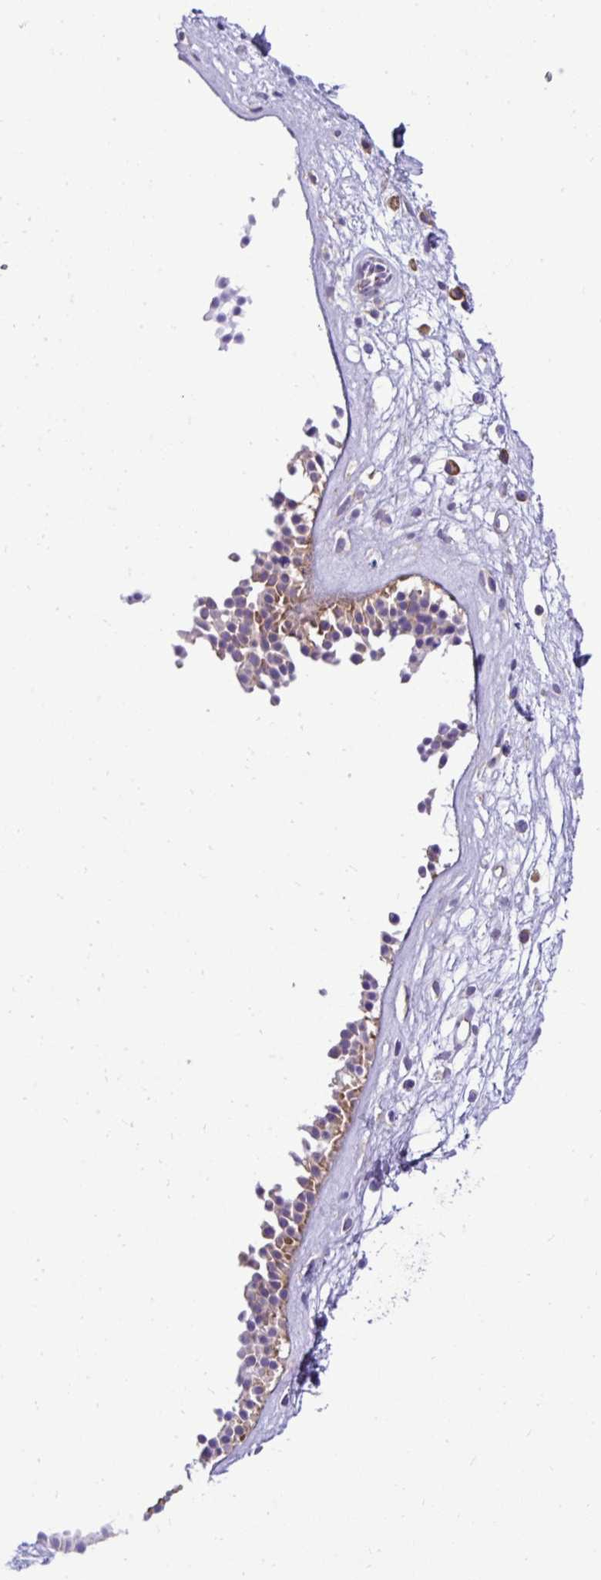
{"staining": {"intensity": "moderate", "quantity": "25%-75%", "location": "cytoplasmic/membranous"}, "tissue": "nasopharynx", "cell_type": "Respiratory epithelial cells", "image_type": "normal", "snomed": [{"axis": "morphology", "description": "Normal tissue, NOS"}, {"axis": "topography", "description": "Nasopharynx"}], "caption": "This micrograph exhibits normal nasopharynx stained with immunohistochemistry (IHC) to label a protein in brown. The cytoplasmic/membranous of respiratory epithelial cells show moderate positivity for the protein. Nuclei are counter-stained blue.", "gene": "RPL7", "patient": {"sex": "male", "age": 56}}